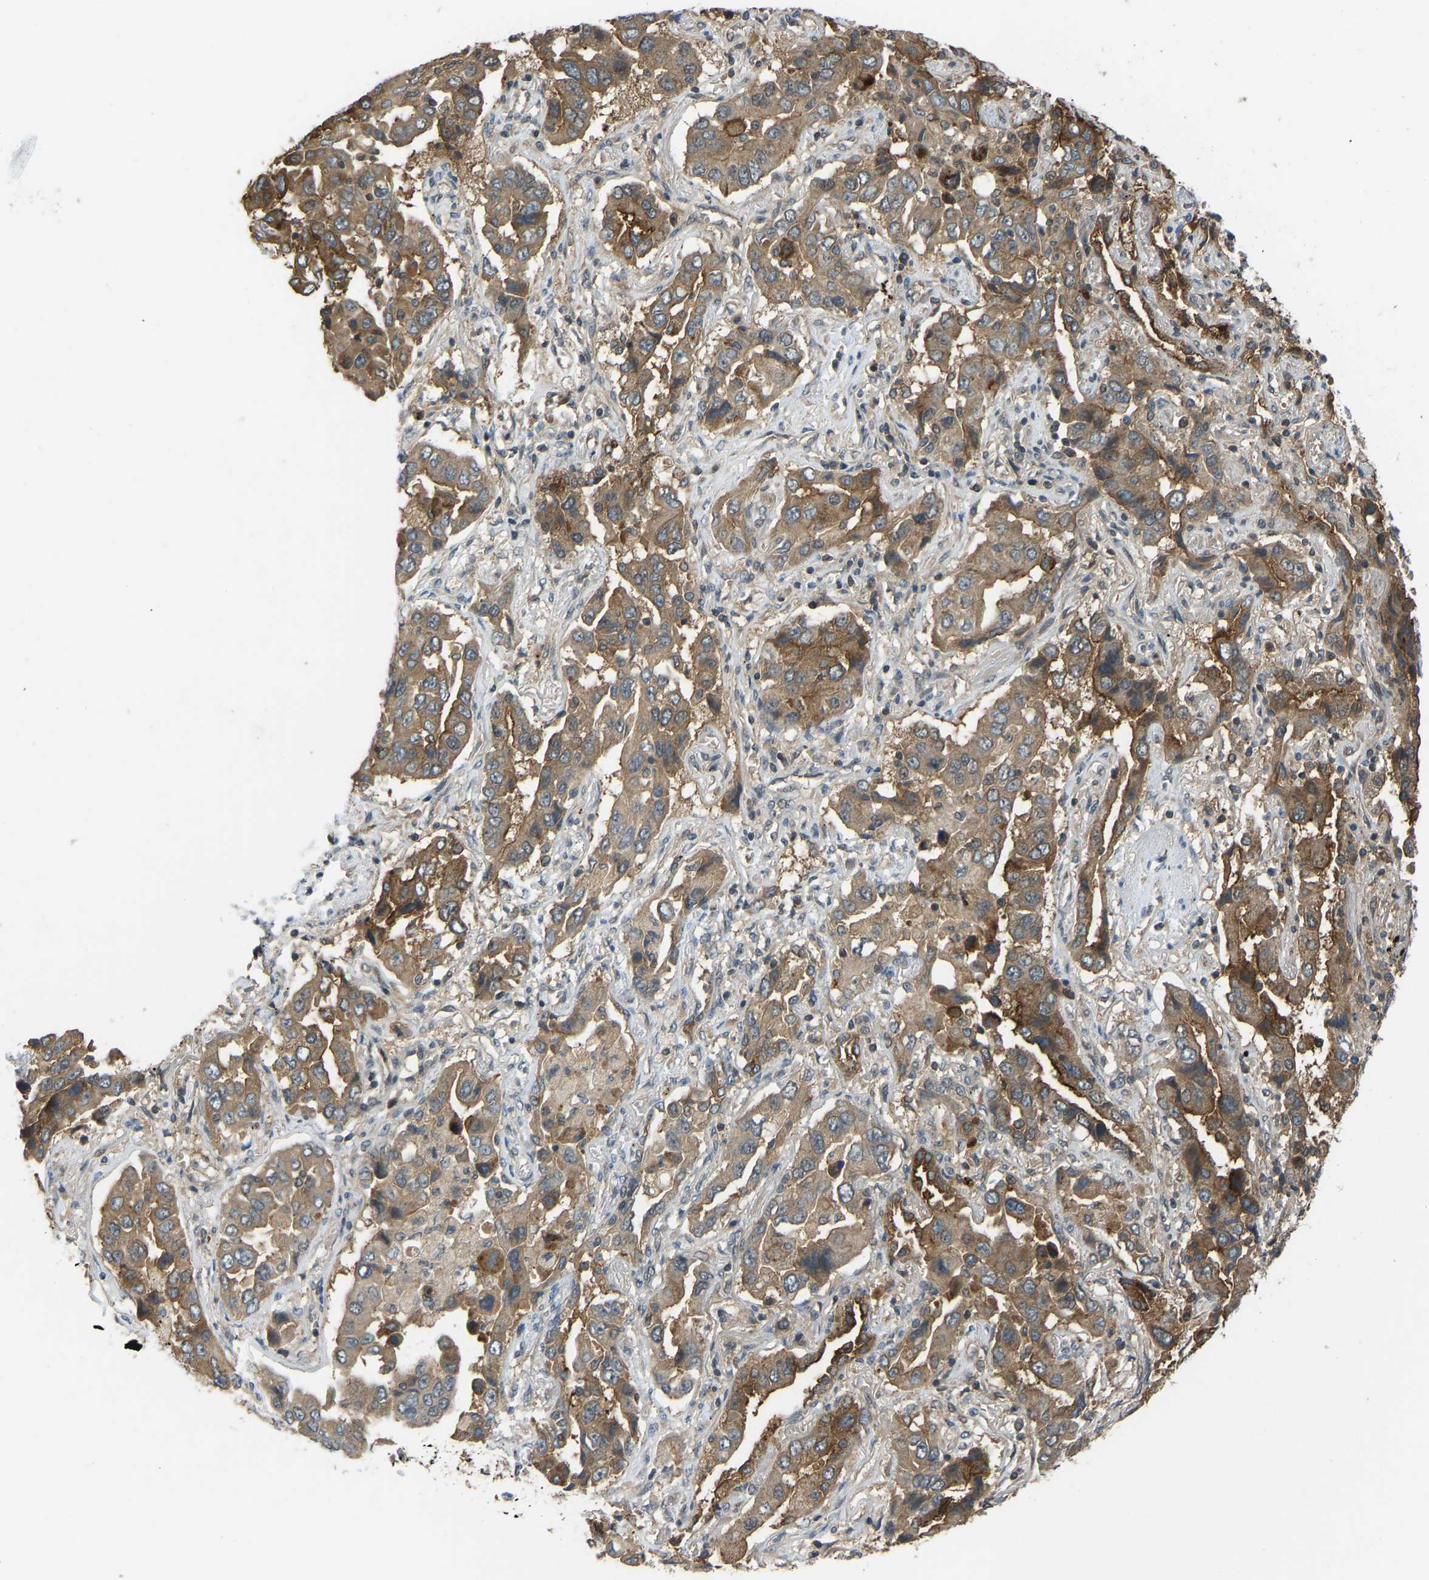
{"staining": {"intensity": "moderate", "quantity": ">75%", "location": "cytoplasmic/membranous"}, "tissue": "lung cancer", "cell_type": "Tumor cells", "image_type": "cancer", "snomed": [{"axis": "morphology", "description": "Adenocarcinoma, NOS"}, {"axis": "topography", "description": "Lung"}], "caption": "This image shows immunohistochemistry staining of human adenocarcinoma (lung), with medium moderate cytoplasmic/membranous staining in about >75% of tumor cells.", "gene": "CCT8", "patient": {"sex": "female", "age": 65}}